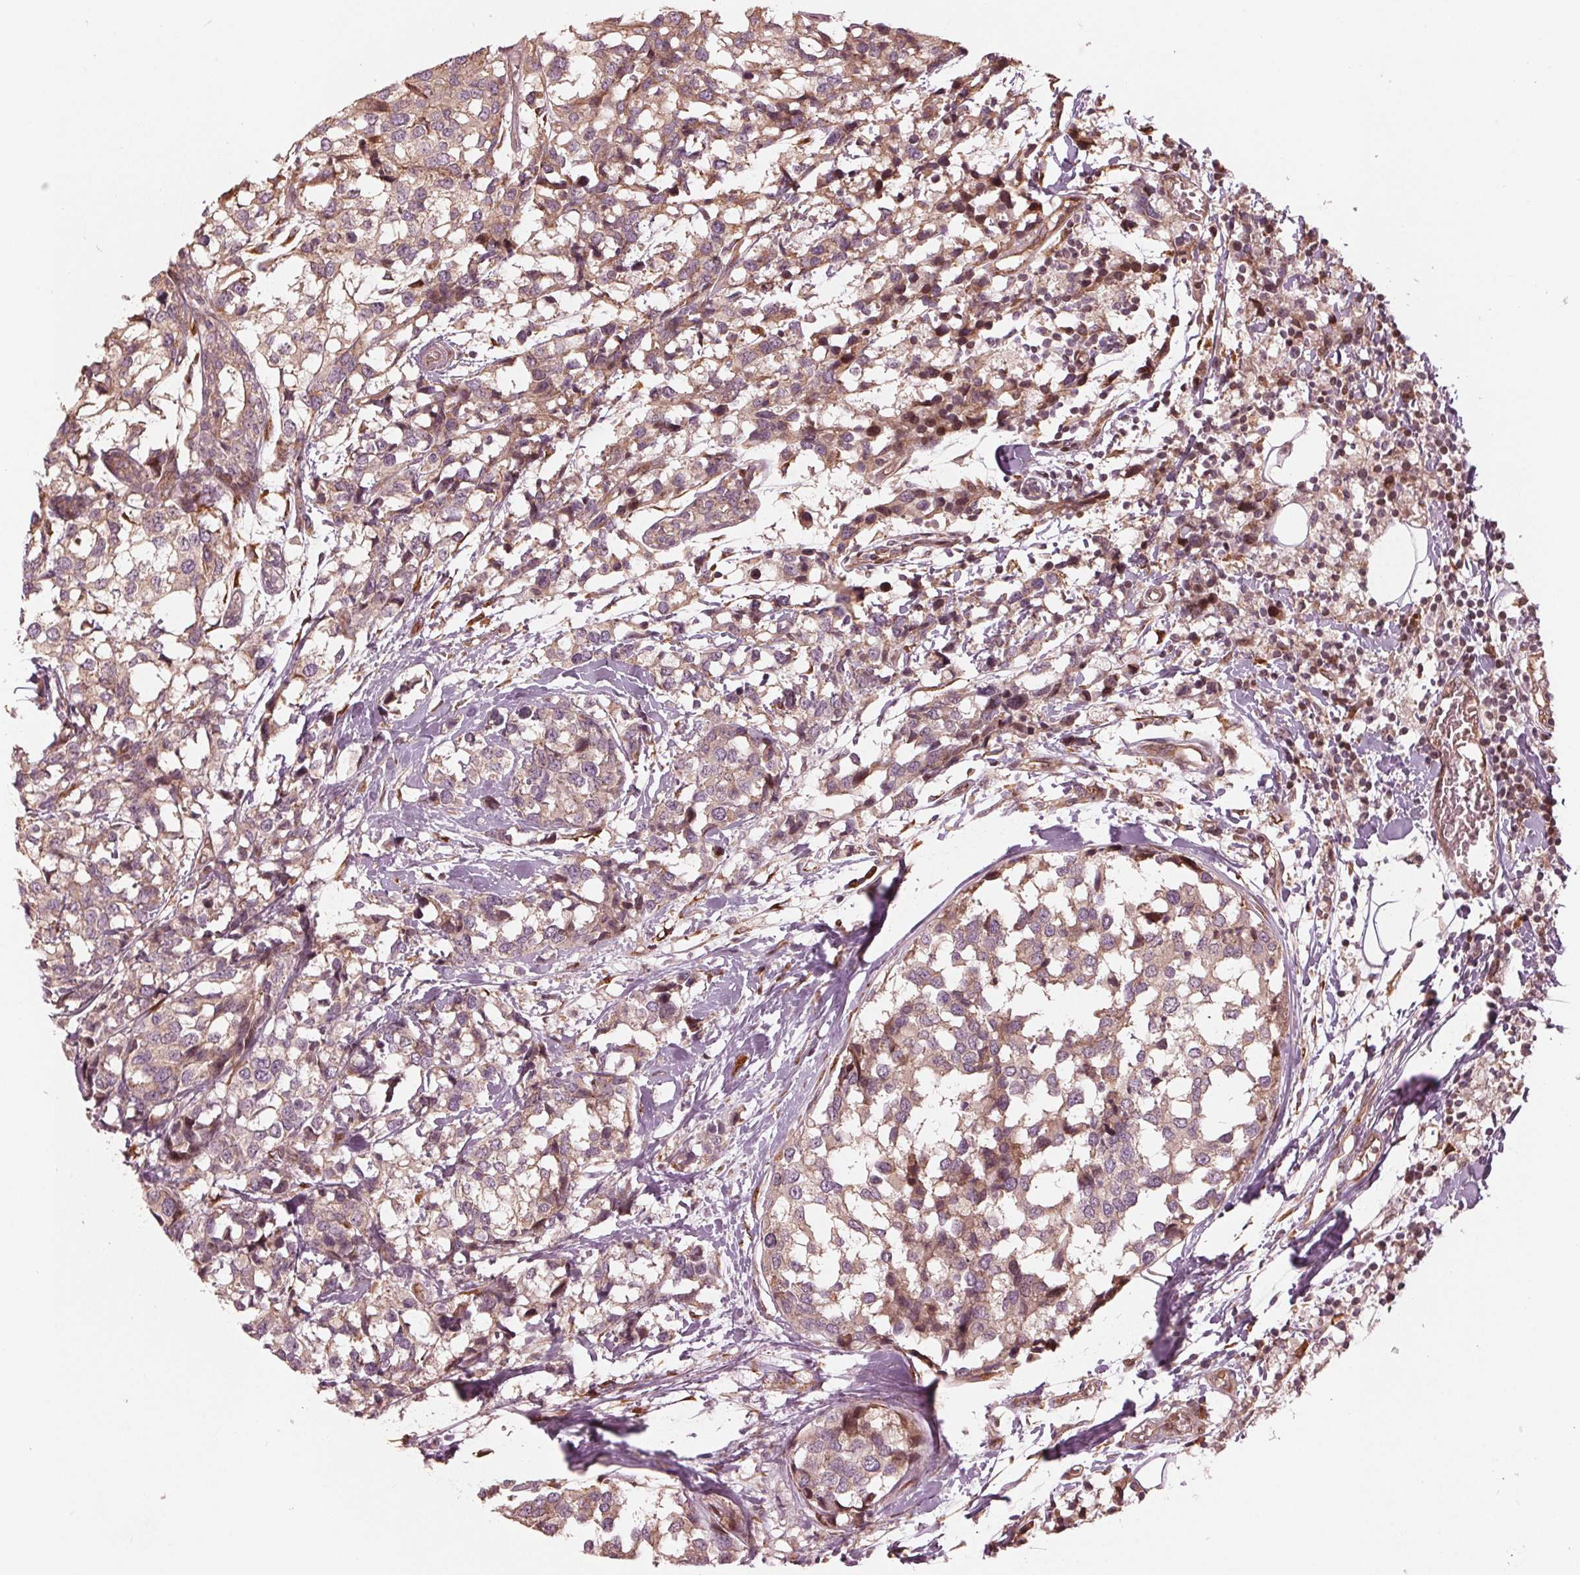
{"staining": {"intensity": "weak", "quantity": ">75%", "location": "cytoplasmic/membranous"}, "tissue": "breast cancer", "cell_type": "Tumor cells", "image_type": "cancer", "snomed": [{"axis": "morphology", "description": "Lobular carcinoma"}, {"axis": "topography", "description": "Breast"}], "caption": "Immunohistochemical staining of human breast lobular carcinoma demonstrates weak cytoplasmic/membranous protein expression in approximately >75% of tumor cells.", "gene": "CMIP", "patient": {"sex": "female", "age": 59}}